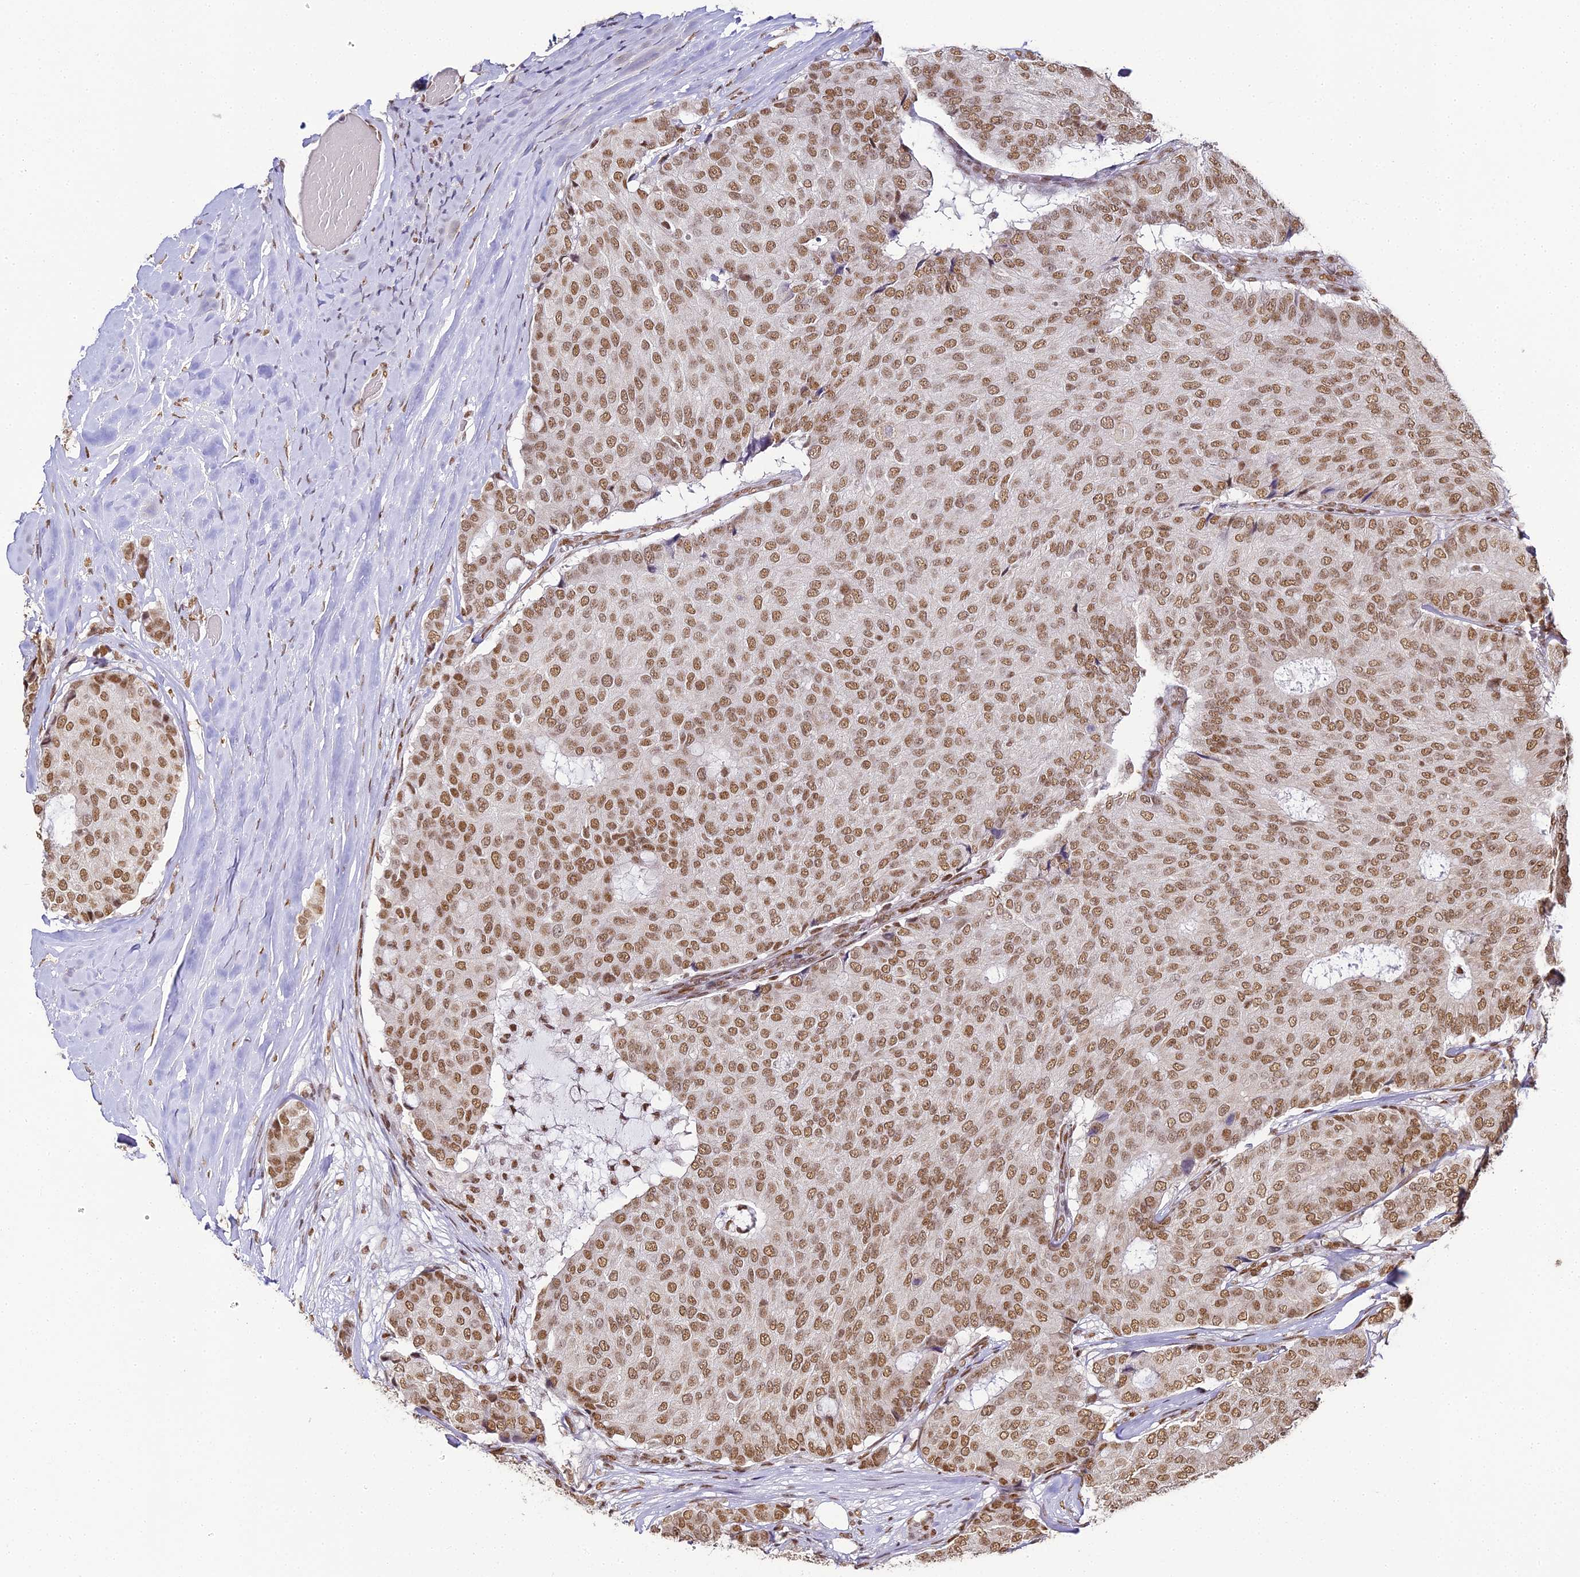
{"staining": {"intensity": "moderate", "quantity": ">75%", "location": "nuclear"}, "tissue": "breast cancer", "cell_type": "Tumor cells", "image_type": "cancer", "snomed": [{"axis": "morphology", "description": "Duct carcinoma"}, {"axis": "topography", "description": "Breast"}], "caption": "A high-resolution image shows immunohistochemistry staining of infiltrating ductal carcinoma (breast), which shows moderate nuclear positivity in about >75% of tumor cells.", "gene": "HNRNPA1", "patient": {"sex": "female", "age": 75}}